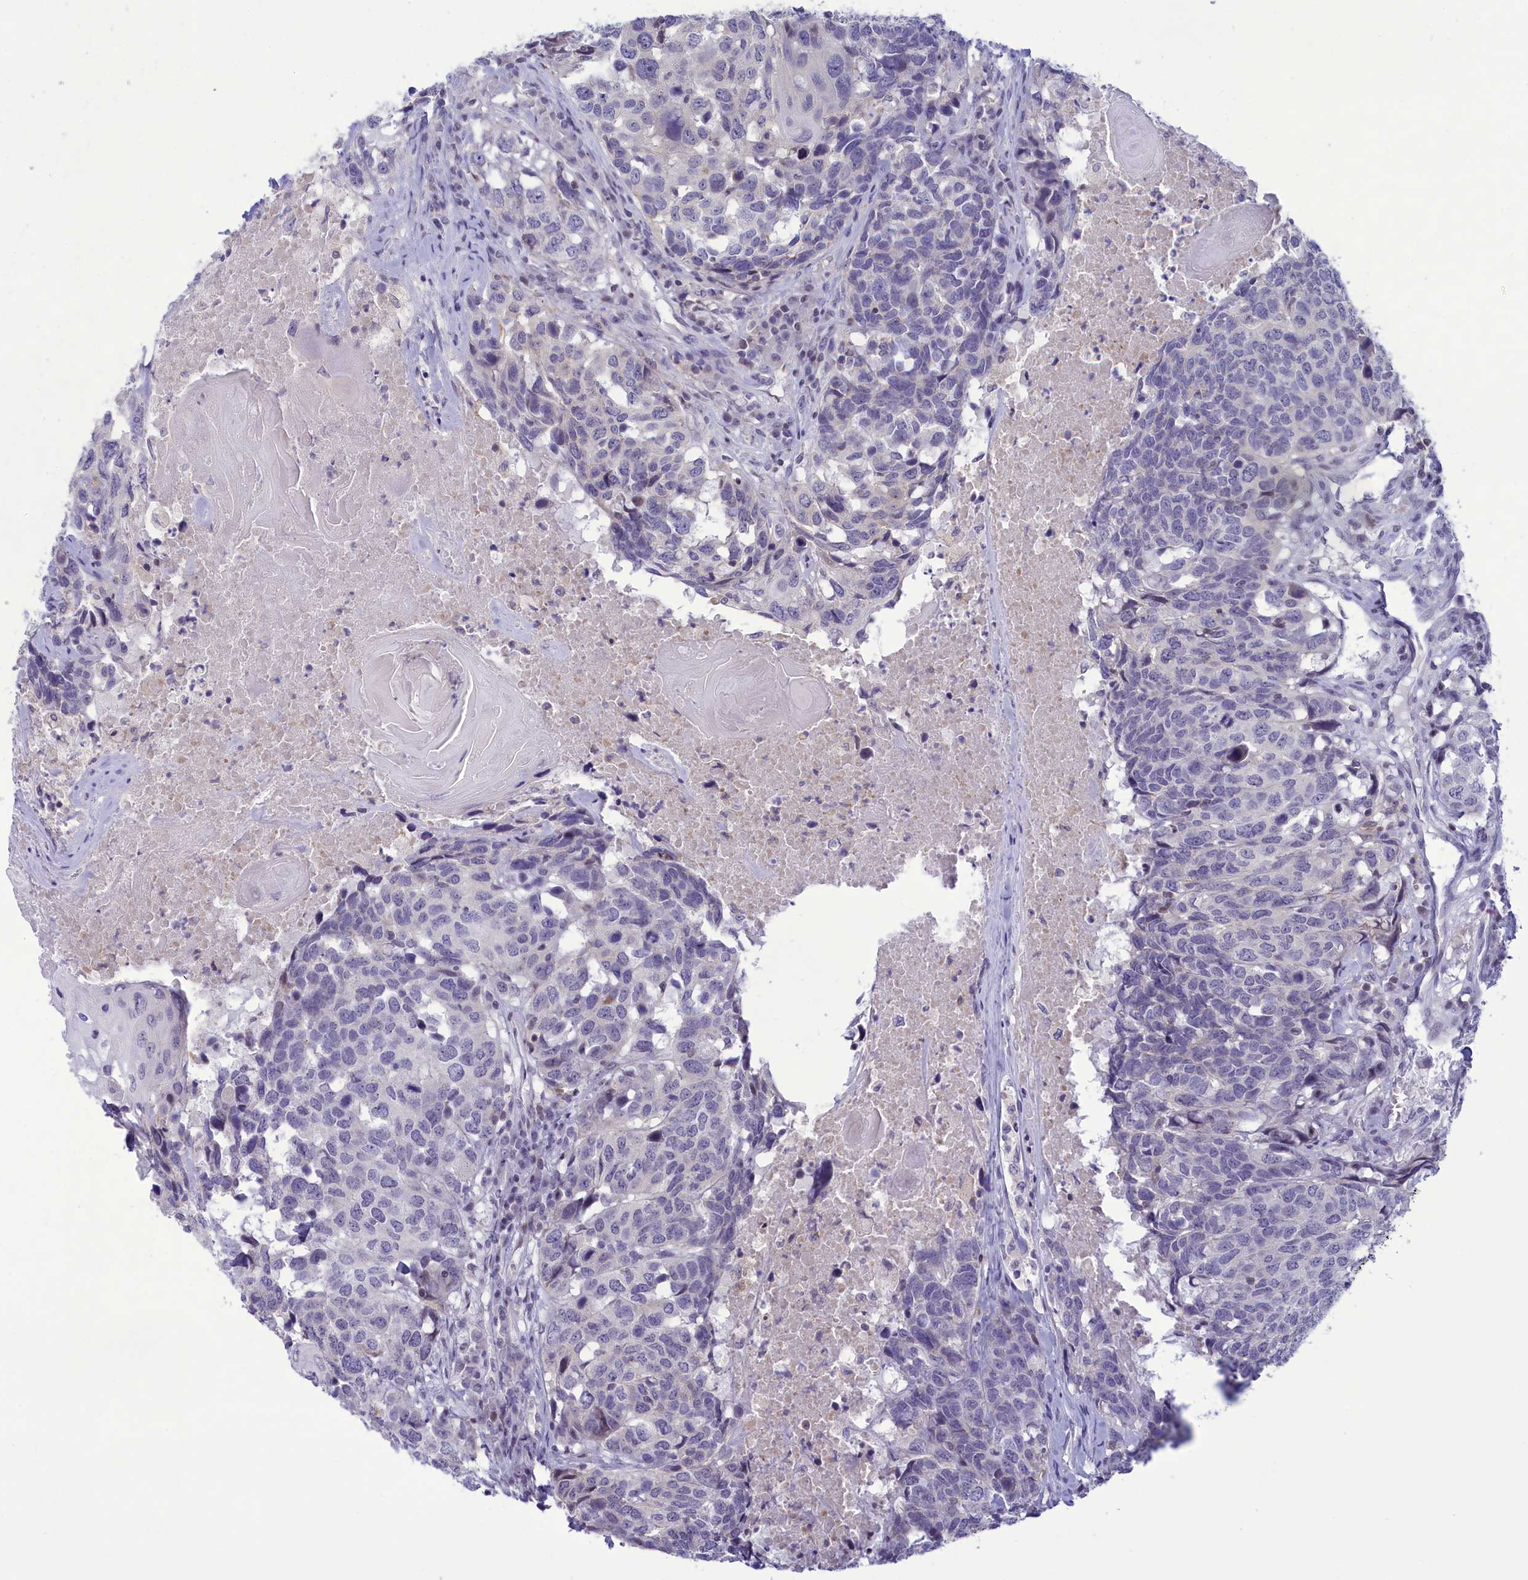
{"staining": {"intensity": "negative", "quantity": "none", "location": "none"}, "tissue": "head and neck cancer", "cell_type": "Tumor cells", "image_type": "cancer", "snomed": [{"axis": "morphology", "description": "Squamous cell carcinoma, NOS"}, {"axis": "topography", "description": "Head-Neck"}], "caption": "Immunohistochemistry (IHC) of human head and neck cancer (squamous cell carcinoma) demonstrates no positivity in tumor cells.", "gene": "CORO2A", "patient": {"sex": "male", "age": 66}}